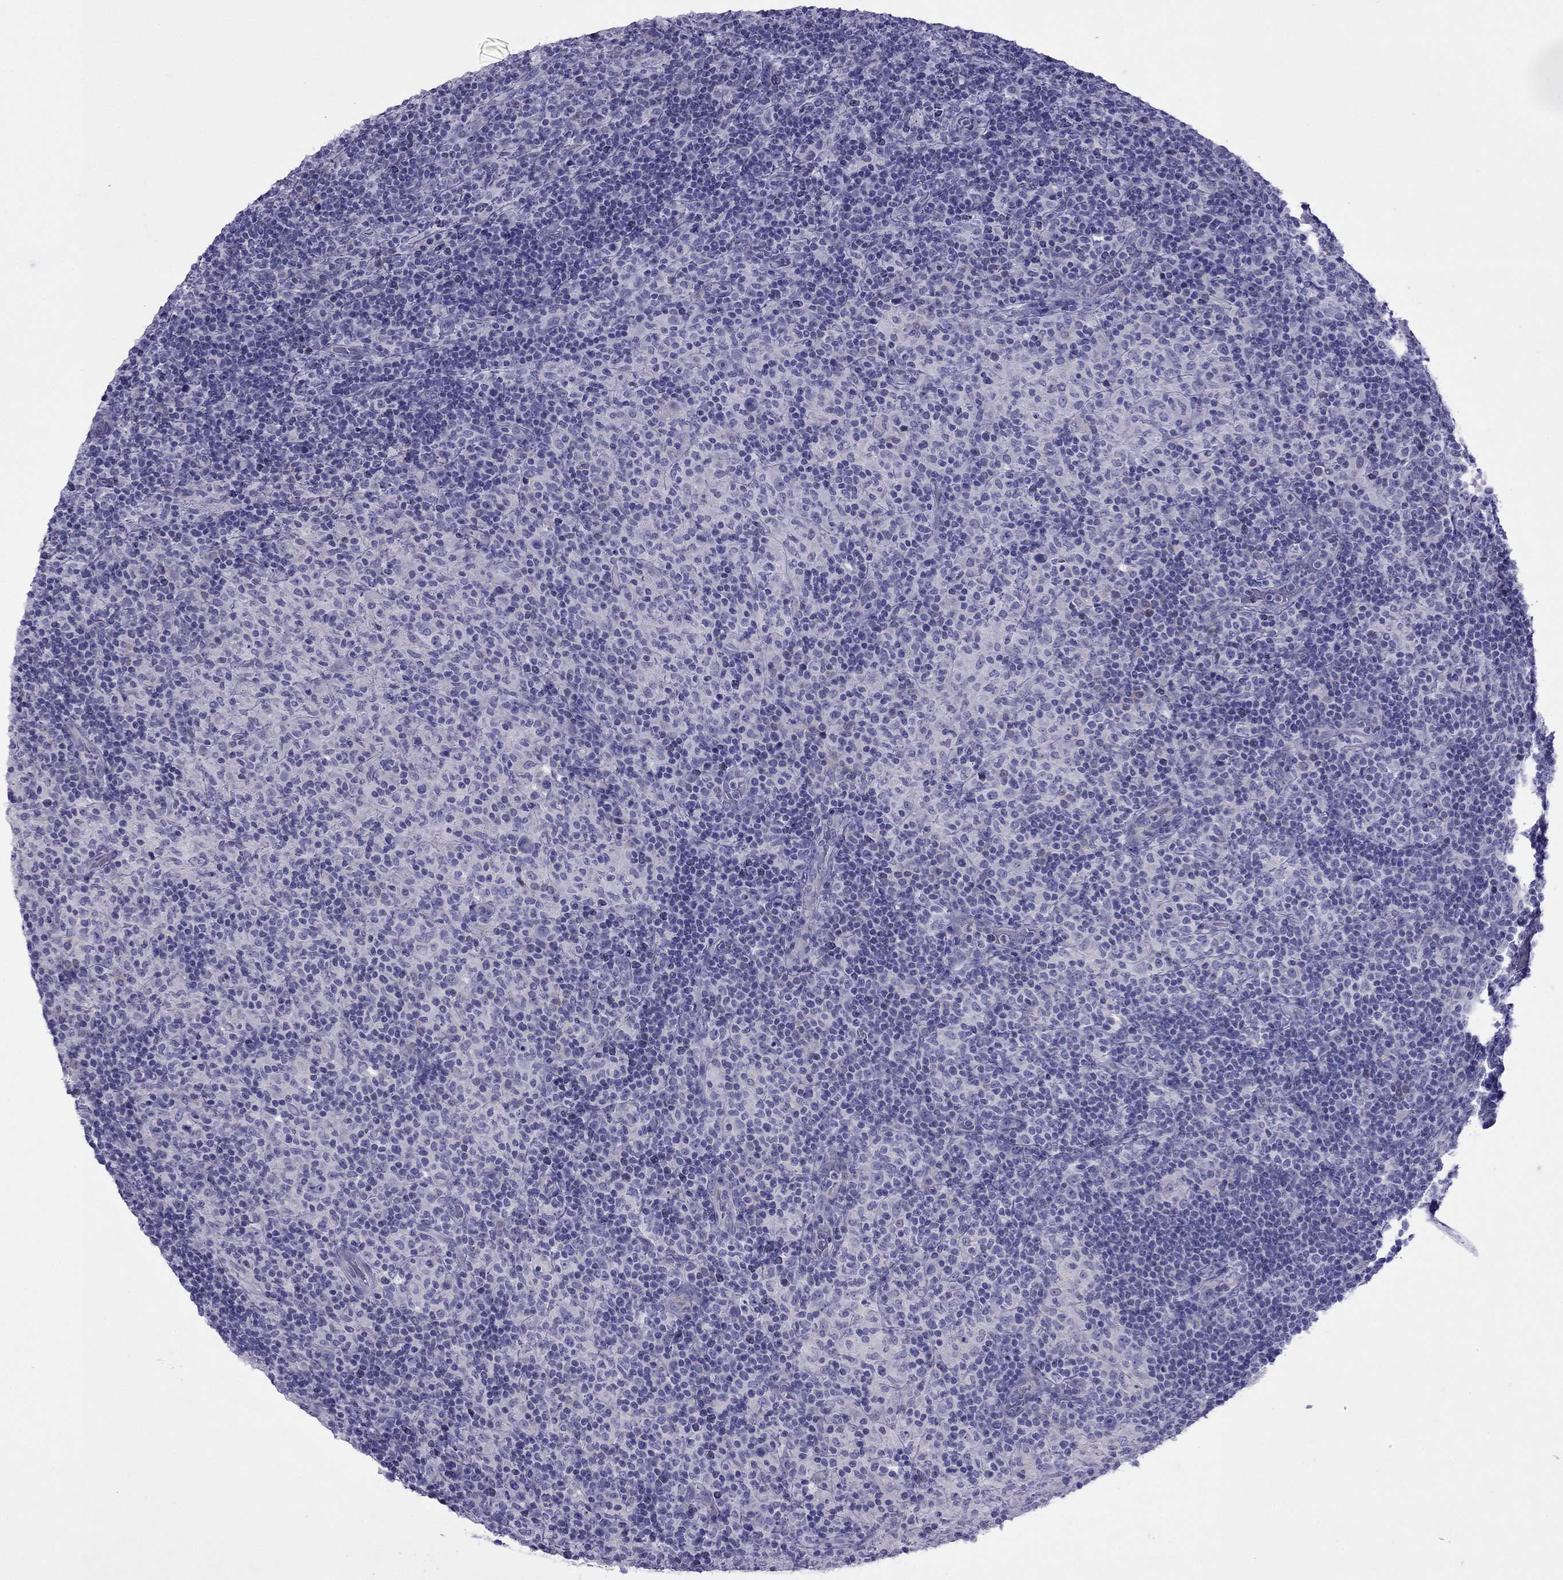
{"staining": {"intensity": "negative", "quantity": "none", "location": "none"}, "tissue": "lymphoma", "cell_type": "Tumor cells", "image_type": "cancer", "snomed": [{"axis": "morphology", "description": "Hodgkin's disease, NOS"}, {"axis": "topography", "description": "Lymph node"}], "caption": "Immunohistochemical staining of Hodgkin's disease exhibits no significant staining in tumor cells.", "gene": "PCDHA6", "patient": {"sex": "male", "age": 70}}